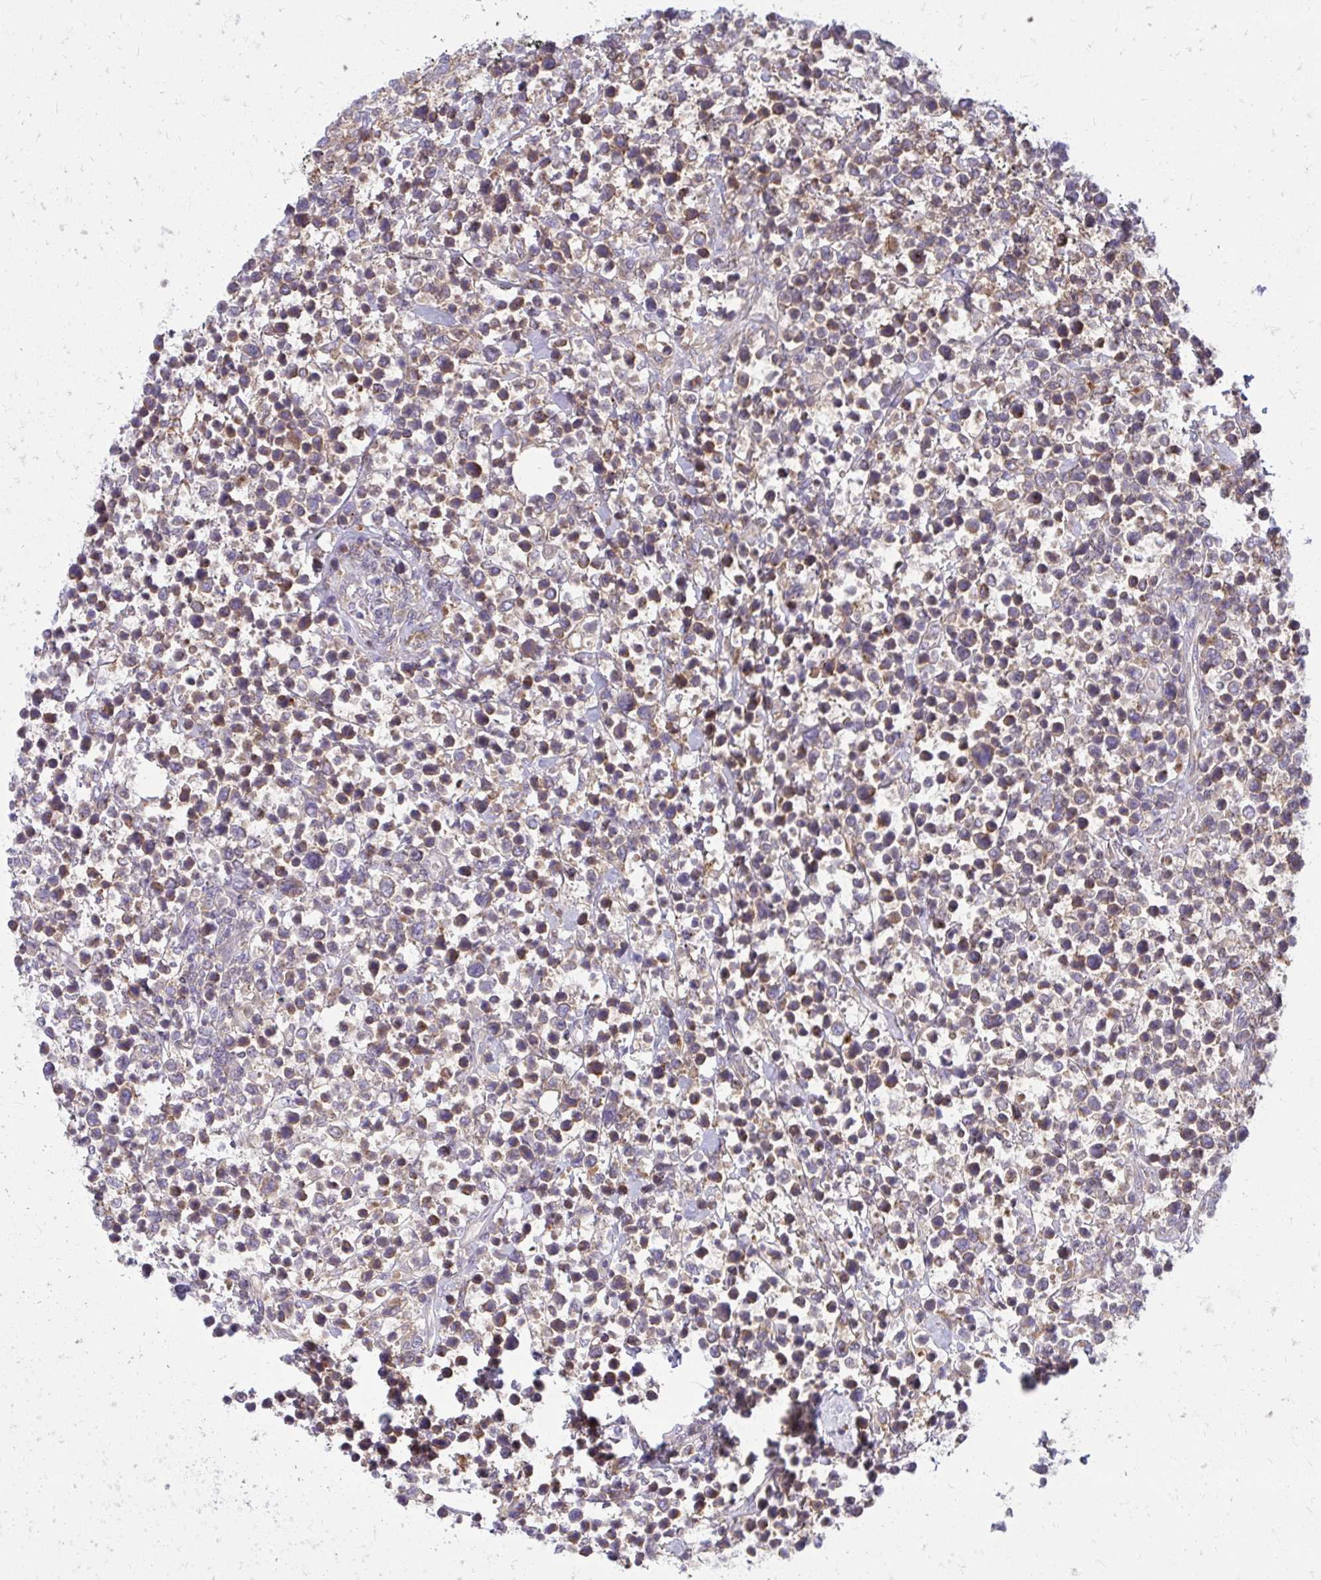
{"staining": {"intensity": "moderate", "quantity": "25%-75%", "location": "cytoplasmic/membranous"}, "tissue": "lymphoma", "cell_type": "Tumor cells", "image_type": "cancer", "snomed": [{"axis": "morphology", "description": "Malignant lymphoma, non-Hodgkin's type, High grade"}, {"axis": "topography", "description": "Soft tissue"}], "caption": "A medium amount of moderate cytoplasmic/membranous positivity is identified in approximately 25%-75% of tumor cells in lymphoma tissue.", "gene": "ASAP1", "patient": {"sex": "female", "age": 56}}